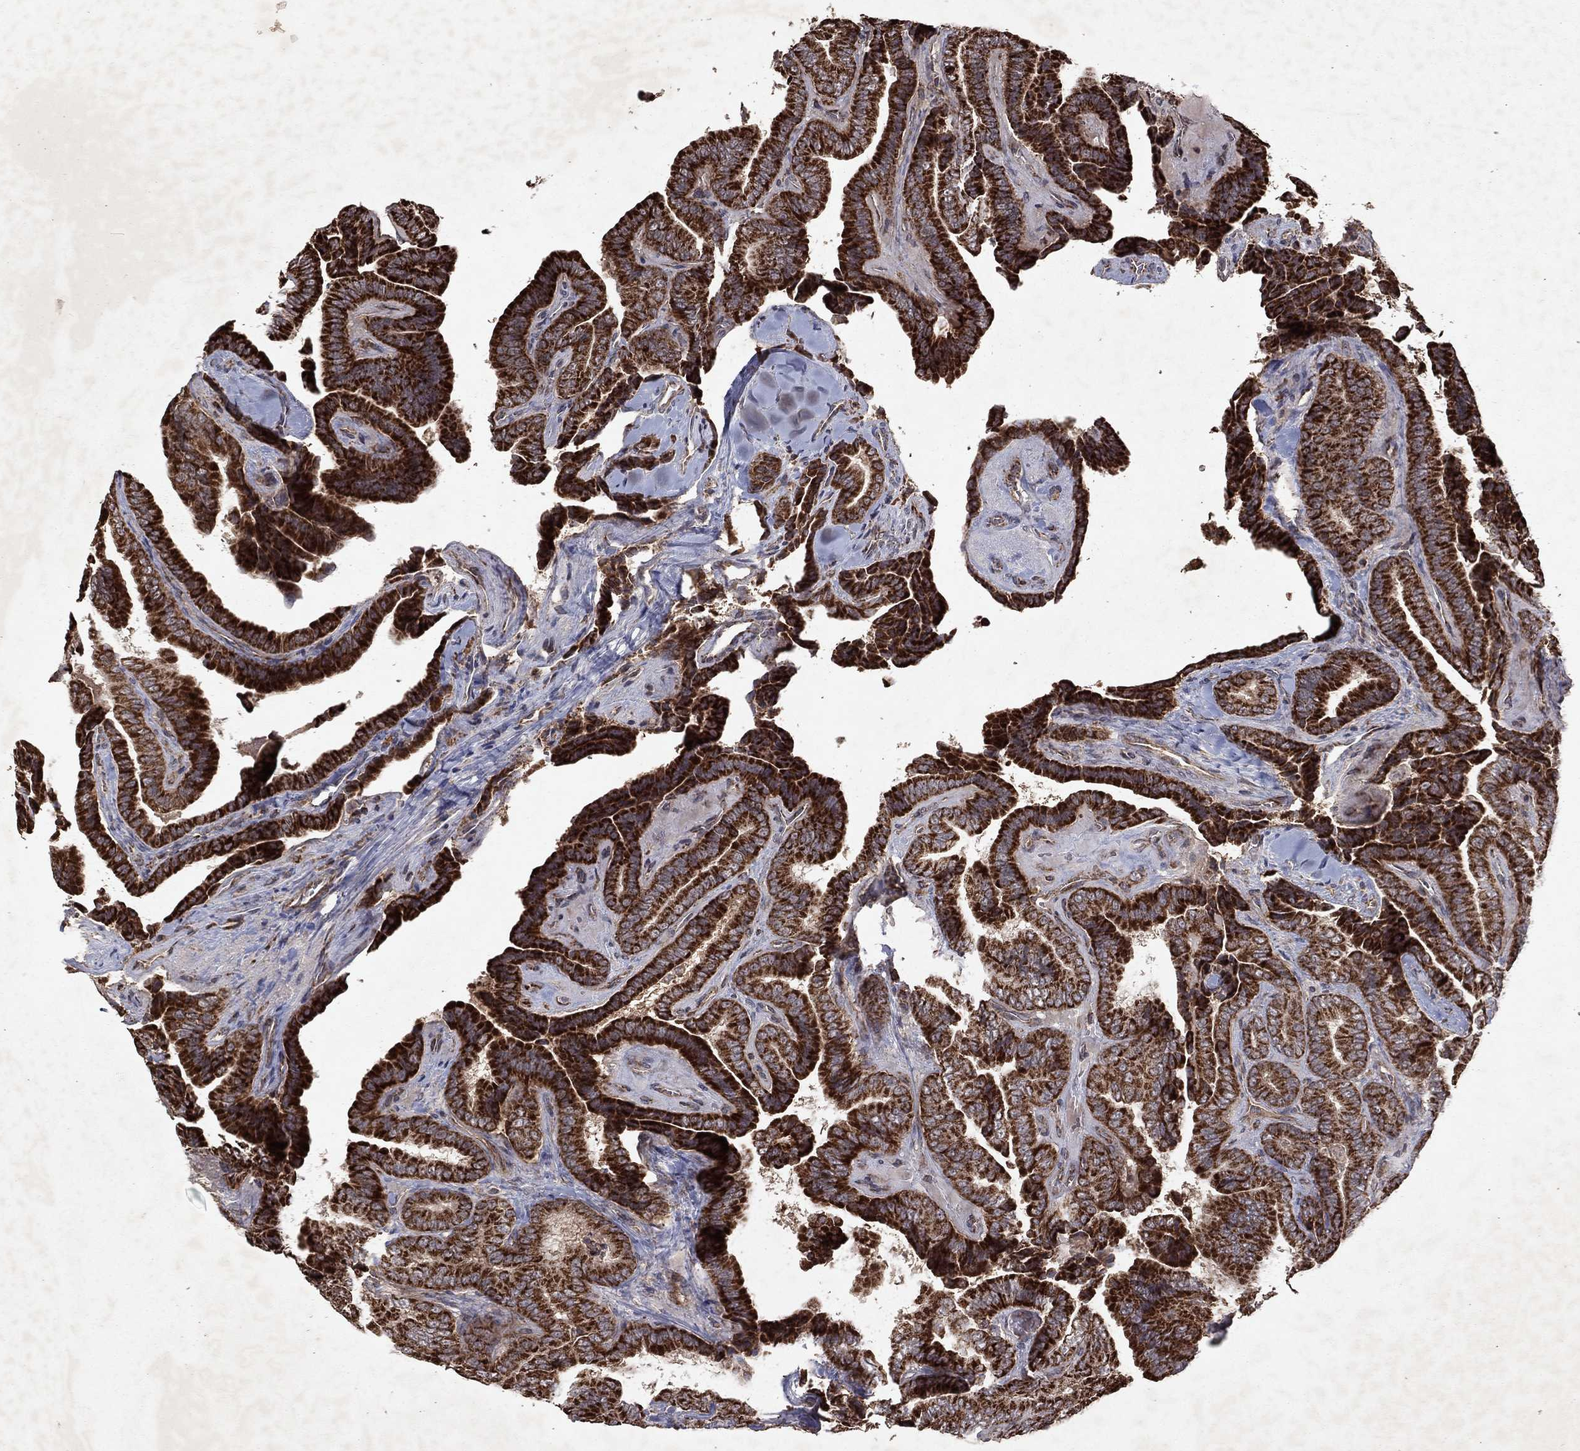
{"staining": {"intensity": "strong", "quantity": ">75%", "location": "cytoplasmic/membranous"}, "tissue": "thyroid cancer", "cell_type": "Tumor cells", "image_type": "cancer", "snomed": [{"axis": "morphology", "description": "Papillary adenocarcinoma, NOS"}, {"axis": "topography", "description": "Thyroid gland"}], "caption": "Immunohistochemistry (IHC) photomicrograph of neoplastic tissue: human papillary adenocarcinoma (thyroid) stained using immunohistochemistry (IHC) shows high levels of strong protein expression localized specifically in the cytoplasmic/membranous of tumor cells, appearing as a cytoplasmic/membranous brown color.", "gene": "PYROXD2", "patient": {"sex": "male", "age": 61}}